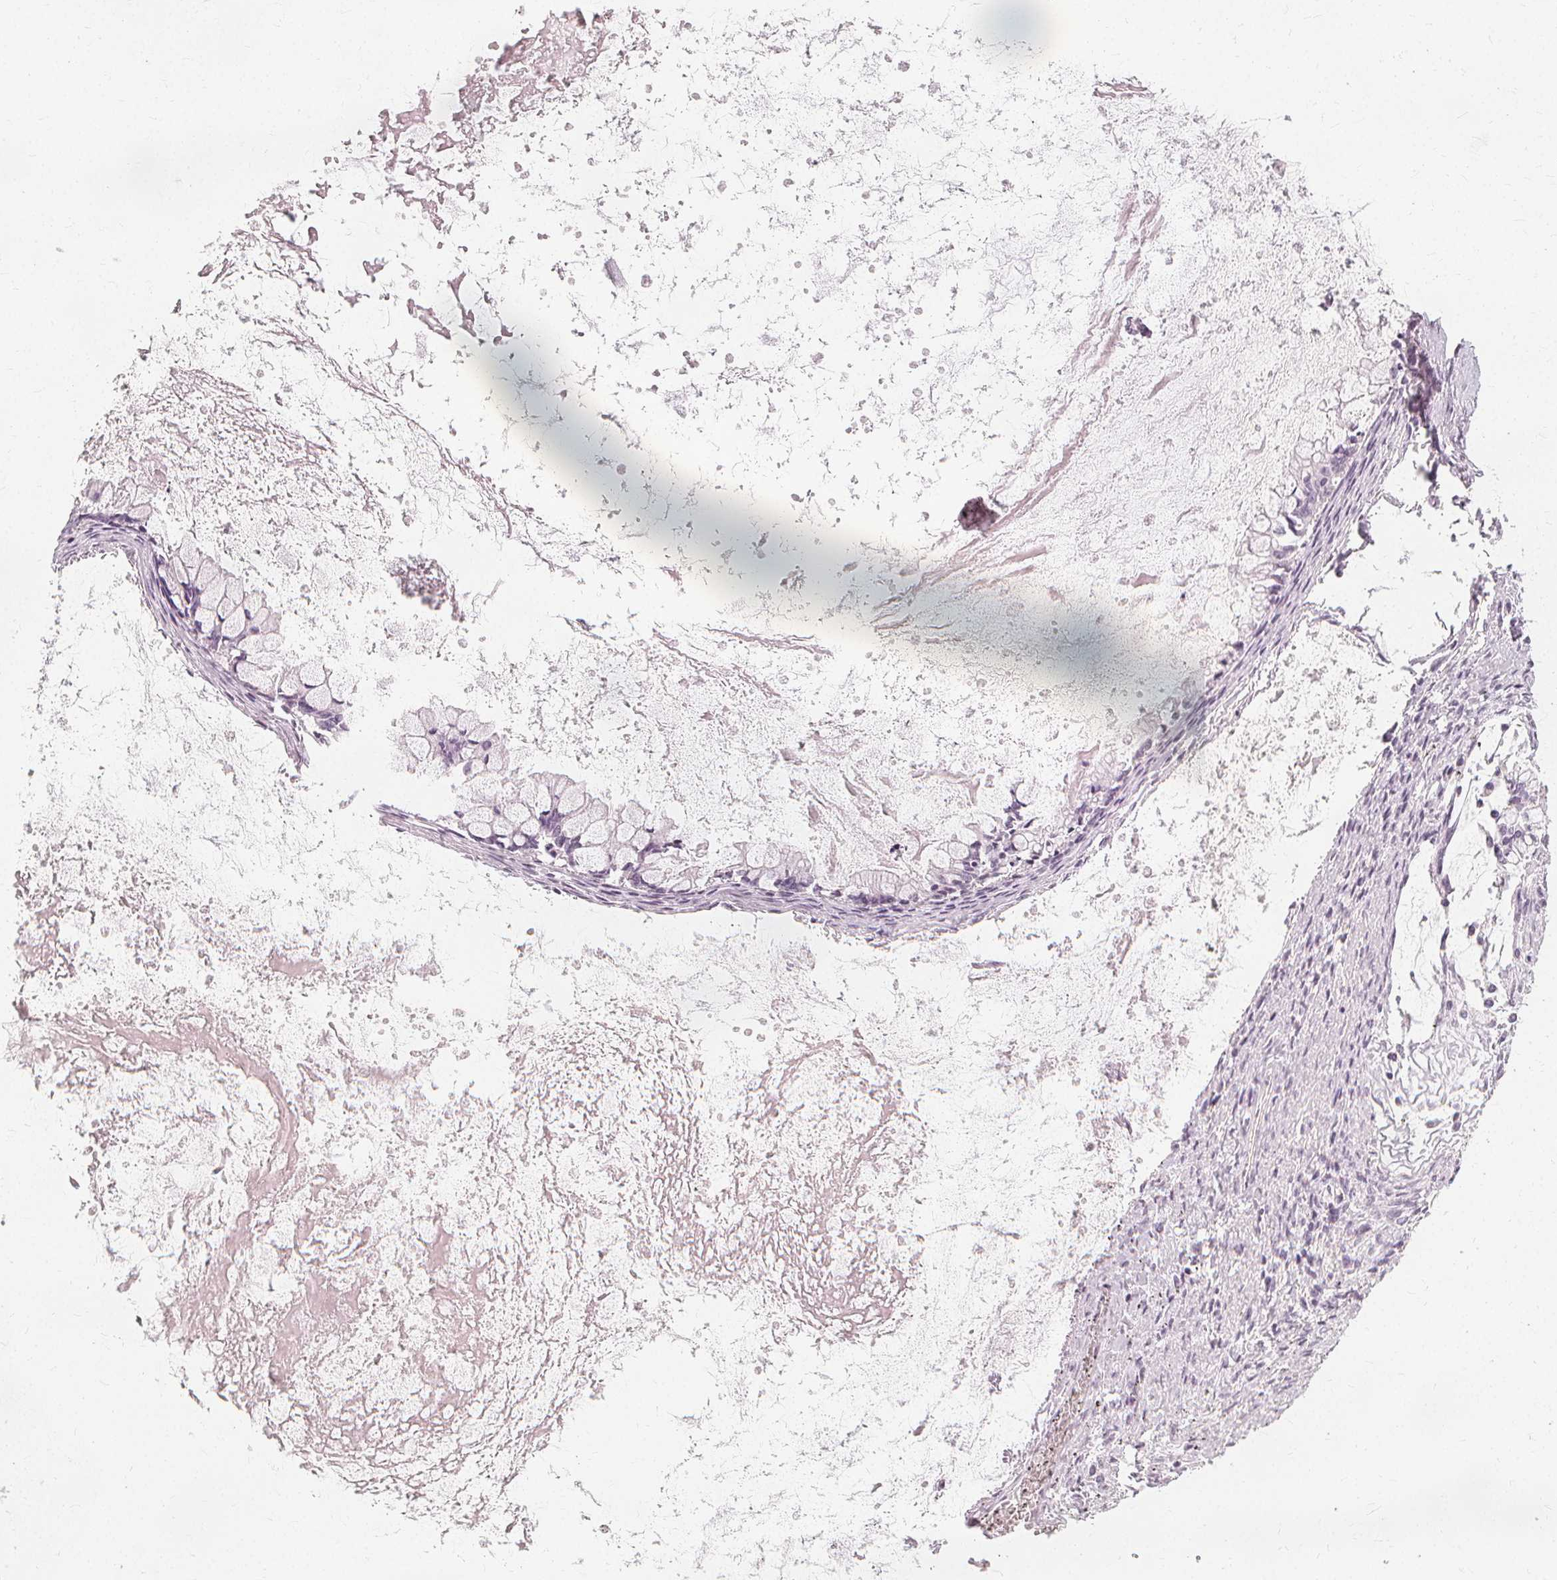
{"staining": {"intensity": "negative", "quantity": "none", "location": "none"}, "tissue": "ovarian cancer", "cell_type": "Tumor cells", "image_type": "cancer", "snomed": [{"axis": "morphology", "description": "Cystadenocarcinoma, mucinous, NOS"}, {"axis": "topography", "description": "Ovary"}], "caption": "DAB immunohistochemical staining of ovarian cancer displays no significant positivity in tumor cells. (DAB (3,3'-diaminobenzidine) immunohistochemistry (IHC) with hematoxylin counter stain).", "gene": "NXPE1", "patient": {"sex": "female", "age": 67}}